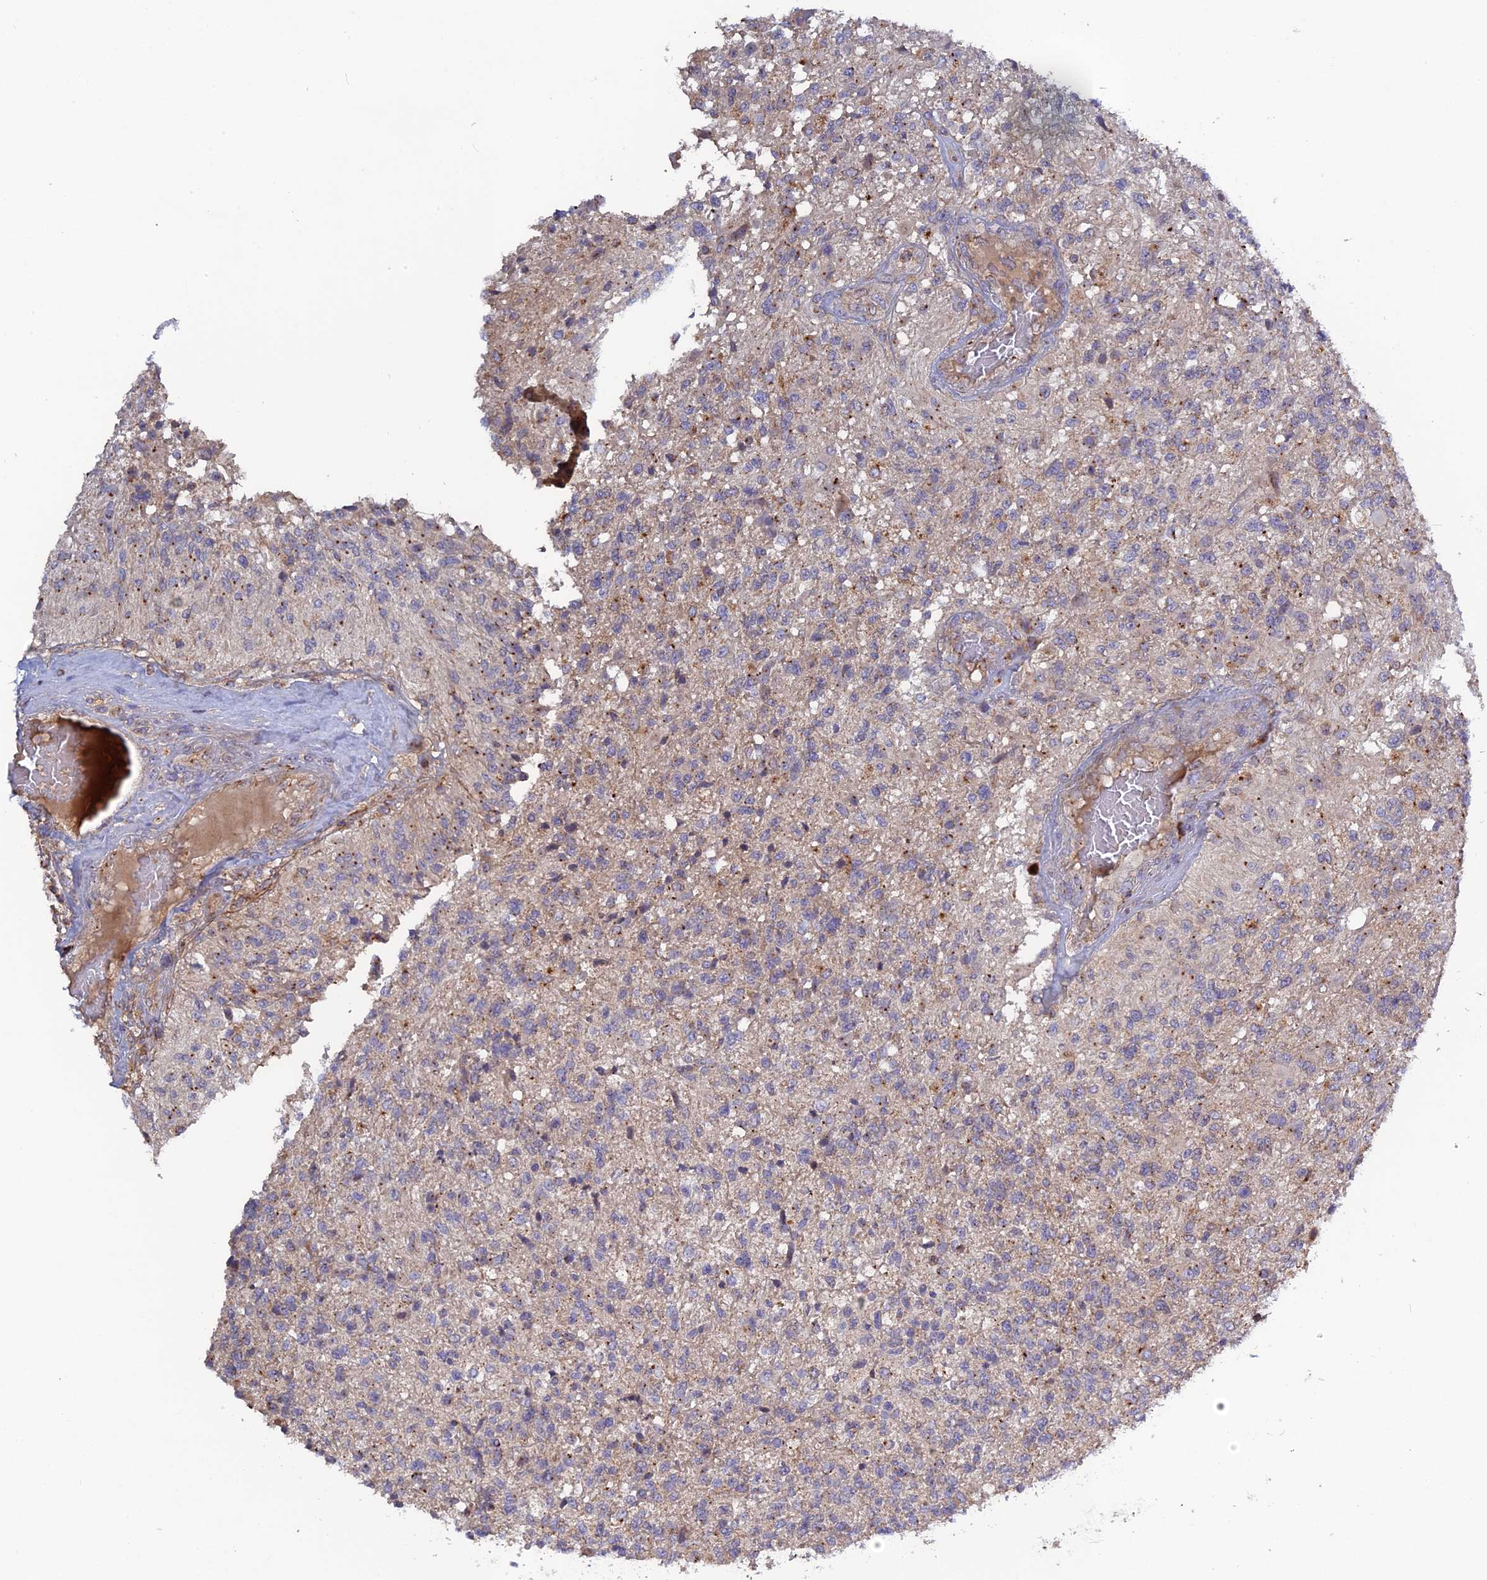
{"staining": {"intensity": "moderate", "quantity": "<25%", "location": "cytoplasmic/membranous"}, "tissue": "glioma", "cell_type": "Tumor cells", "image_type": "cancer", "snomed": [{"axis": "morphology", "description": "Glioma, malignant, High grade"}, {"axis": "topography", "description": "Brain"}], "caption": "Moderate cytoplasmic/membranous expression is identified in about <25% of tumor cells in glioma.", "gene": "RPIA", "patient": {"sex": "male", "age": 56}}